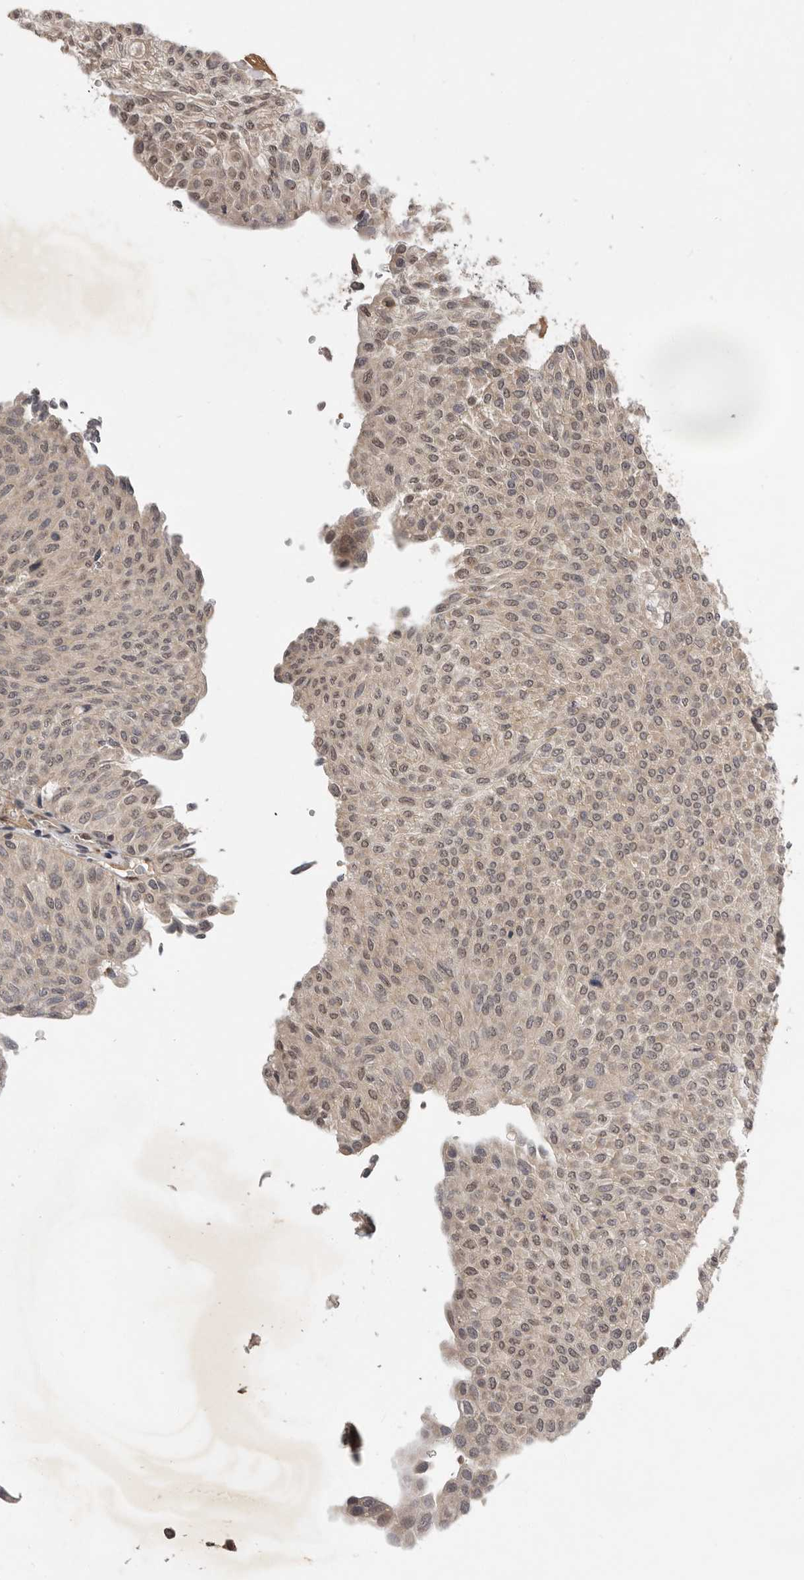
{"staining": {"intensity": "weak", "quantity": "25%-75%", "location": "cytoplasmic/membranous,nuclear"}, "tissue": "urothelial cancer", "cell_type": "Tumor cells", "image_type": "cancer", "snomed": [{"axis": "morphology", "description": "Urothelial carcinoma, Low grade"}, {"axis": "topography", "description": "Urinary bladder"}], "caption": "This micrograph displays IHC staining of human urothelial cancer, with low weak cytoplasmic/membranous and nuclear expression in about 25%-75% of tumor cells.", "gene": "RNF157", "patient": {"sex": "male", "age": 78}}